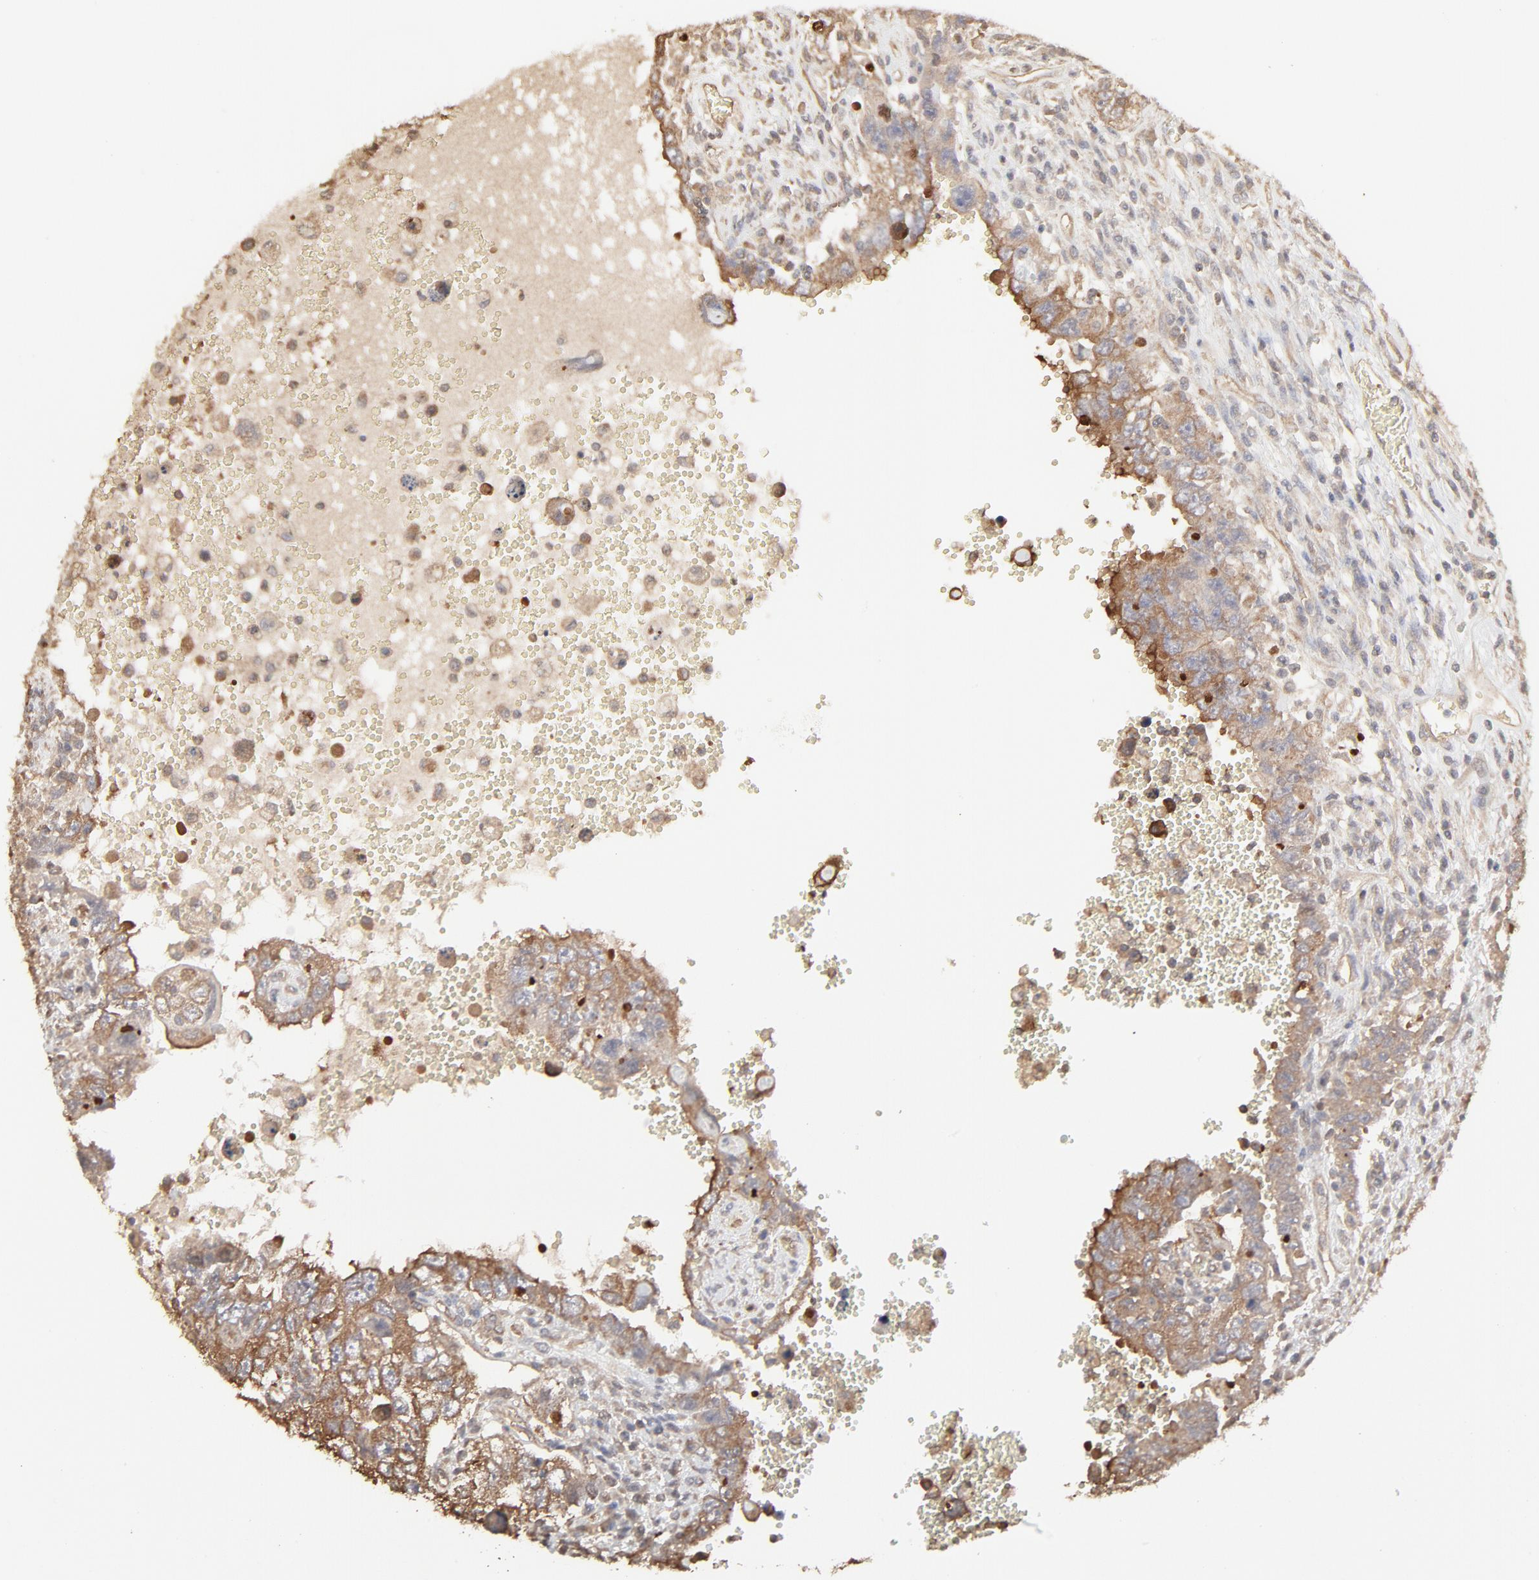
{"staining": {"intensity": "moderate", "quantity": ">75%", "location": "cytoplasmic/membranous"}, "tissue": "testis cancer", "cell_type": "Tumor cells", "image_type": "cancer", "snomed": [{"axis": "morphology", "description": "Carcinoma, Embryonal, NOS"}, {"axis": "topography", "description": "Testis"}], "caption": "High-magnification brightfield microscopy of testis cancer (embryonal carcinoma) stained with DAB (brown) and counterstained with hematoxylin (blue). tumor cells exhibit moderate cytoplasmic/membranous positivity is identified in approximately>75% of cells.", "gene": "PPP2CA", "patient": {"sex": "male", "age": 26}}